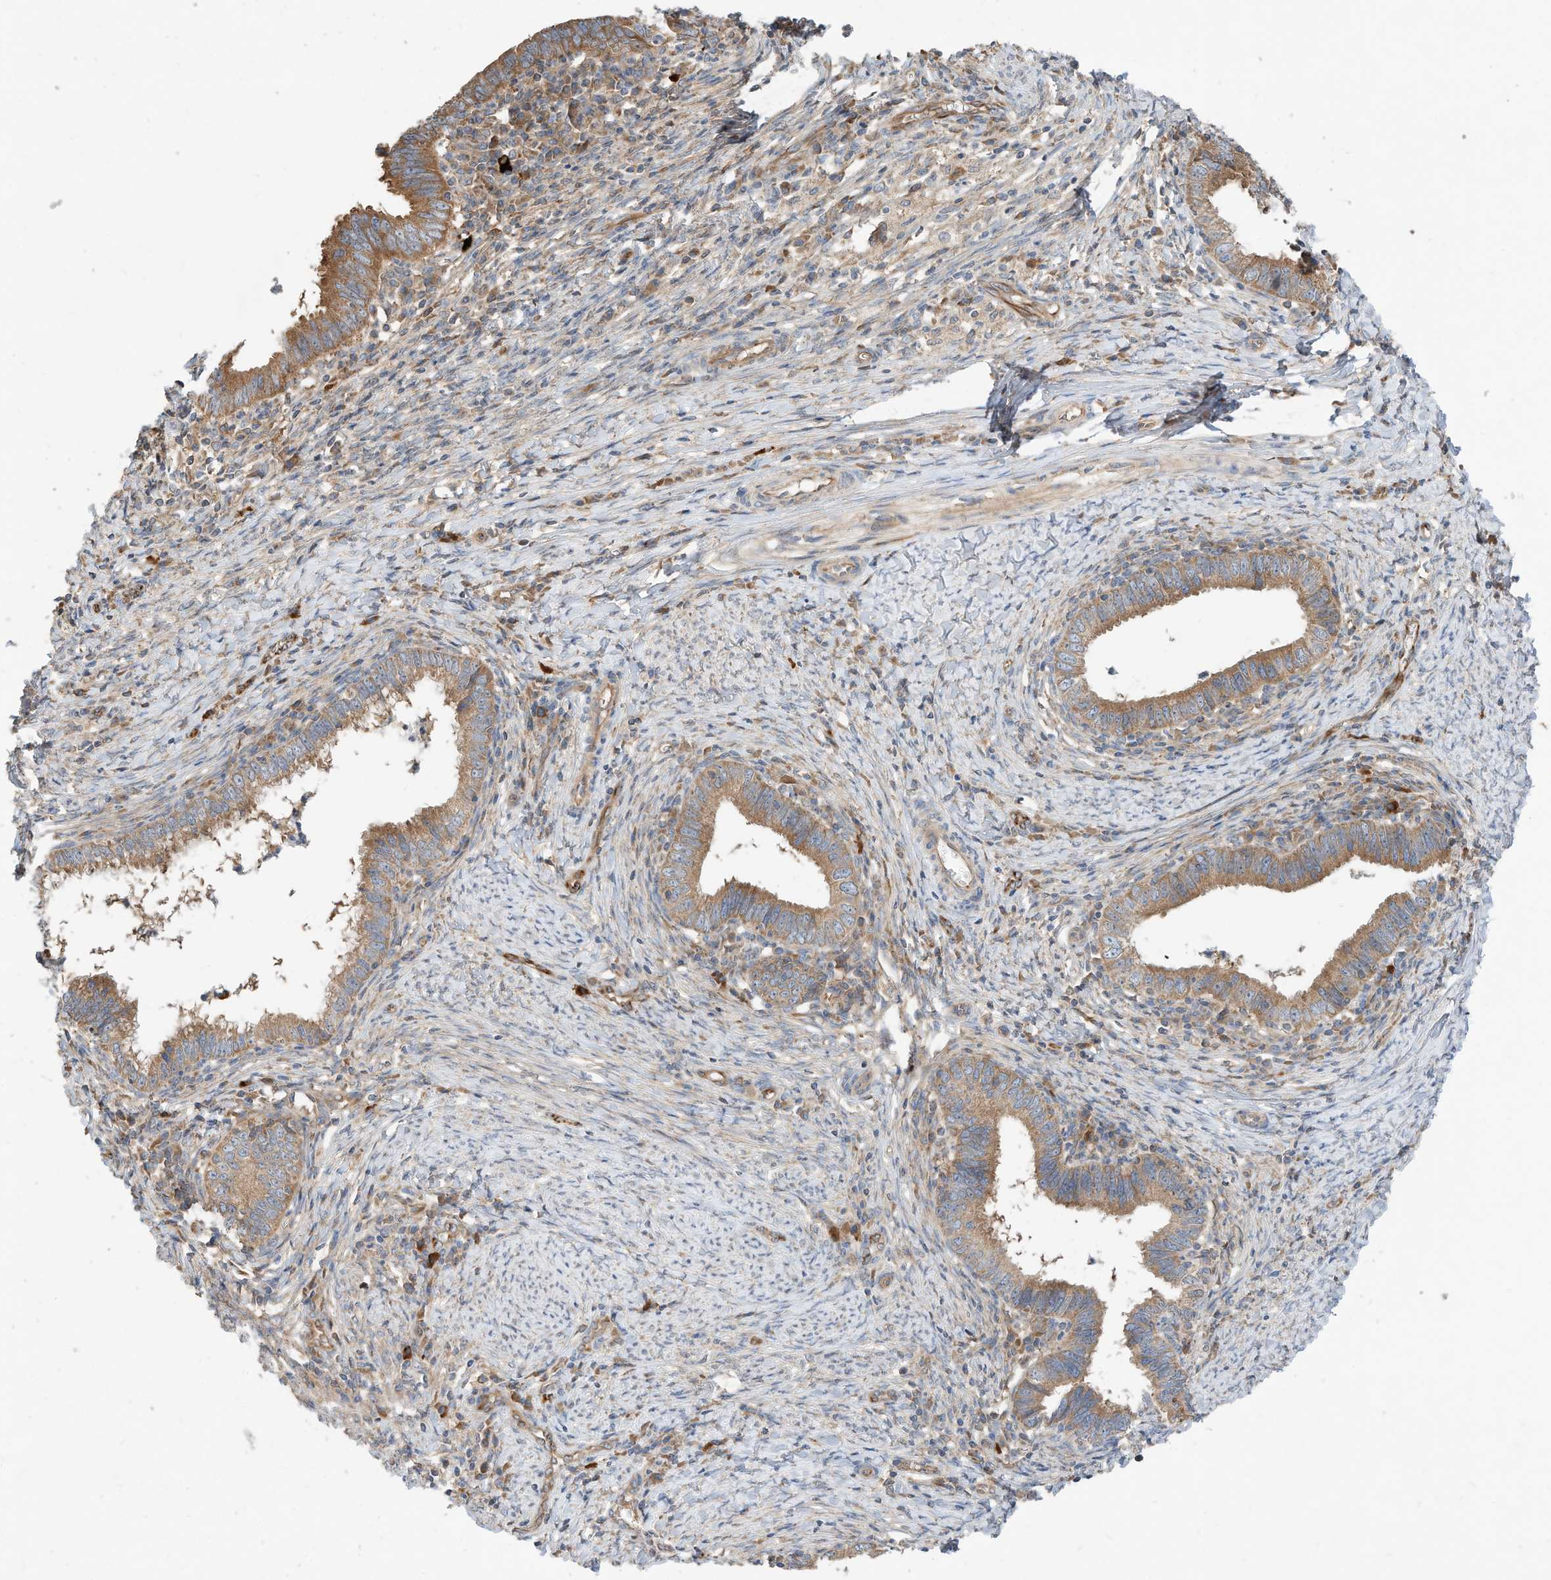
{"staining": {"intensity": "moderate", "quantity": ">75%", "location": "cytoplasmic/membranous"}, "tissue": "cervical cancer", "cell_type": "Tumor cells", "image_type": "cancer", "snomed": [{"axis": "morphology", "description": "Adenocarcinoma, NOS"}, {"axis": "topography", "description": "Cervix"}], "caption": "Human adenocarcinoma (cervical) stained with a protein marker shows moderate staining in tumor cells.", "gene": "CPAMD8", "patient": {"sex": "female", "age": 36}}